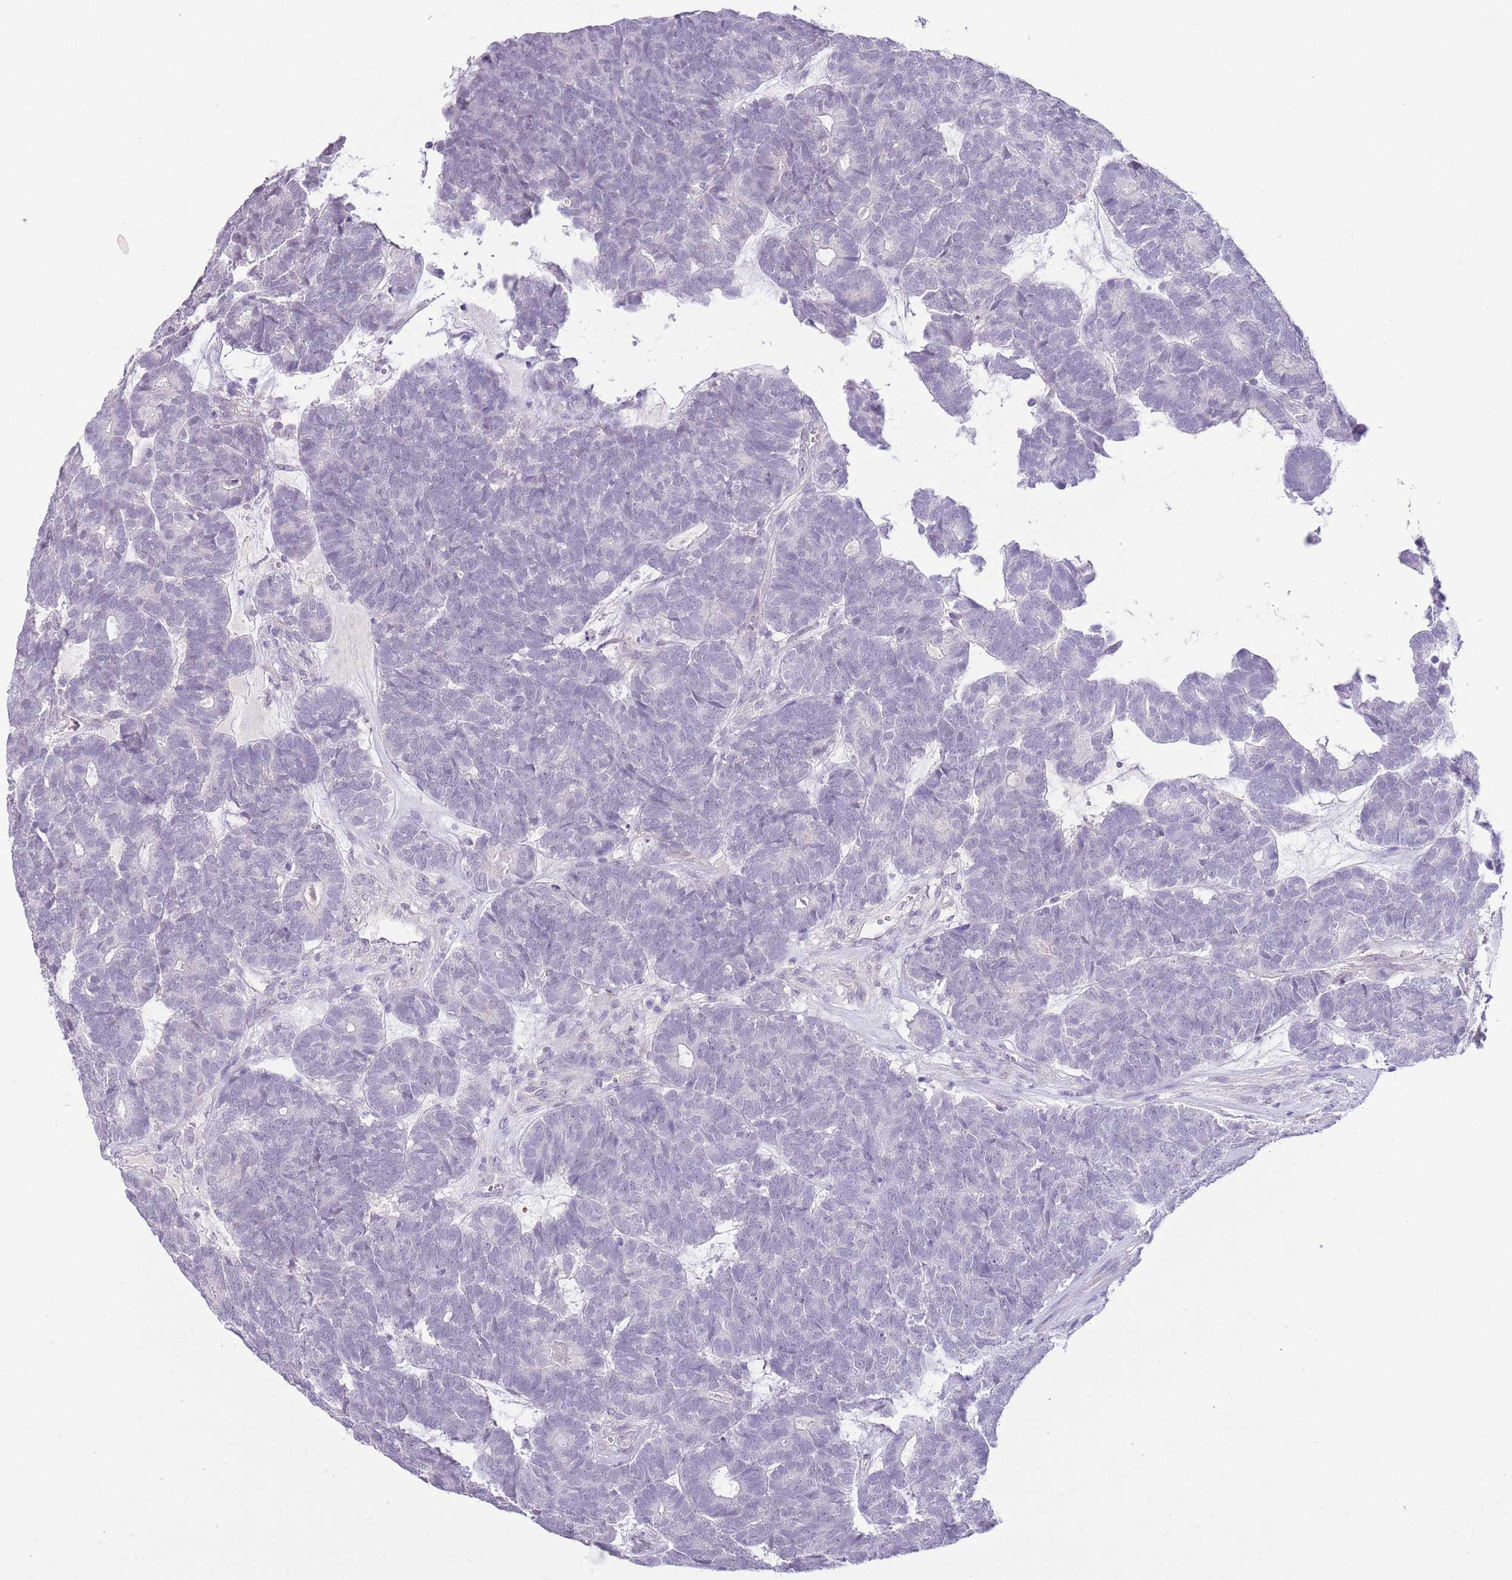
{"staining": {"intensity": "negative", "quantity": "none", "location": "none"}, "tissue": "head and neck cancer", "cell_type": "Tumor cells", "image_type": "cancer", "snomed": [{"axis": "morphology", "description": "Adenocarcinoma, NOS"}, {"axis": "topography", "description": "Head-Neck"}], "caption": "Head and neck adenocarcinoma was stained to show a protein in brown. There is no significant expression in tumor cells.", "gene": "MIDN", "patient": {"sex": "female", "age": 81}}